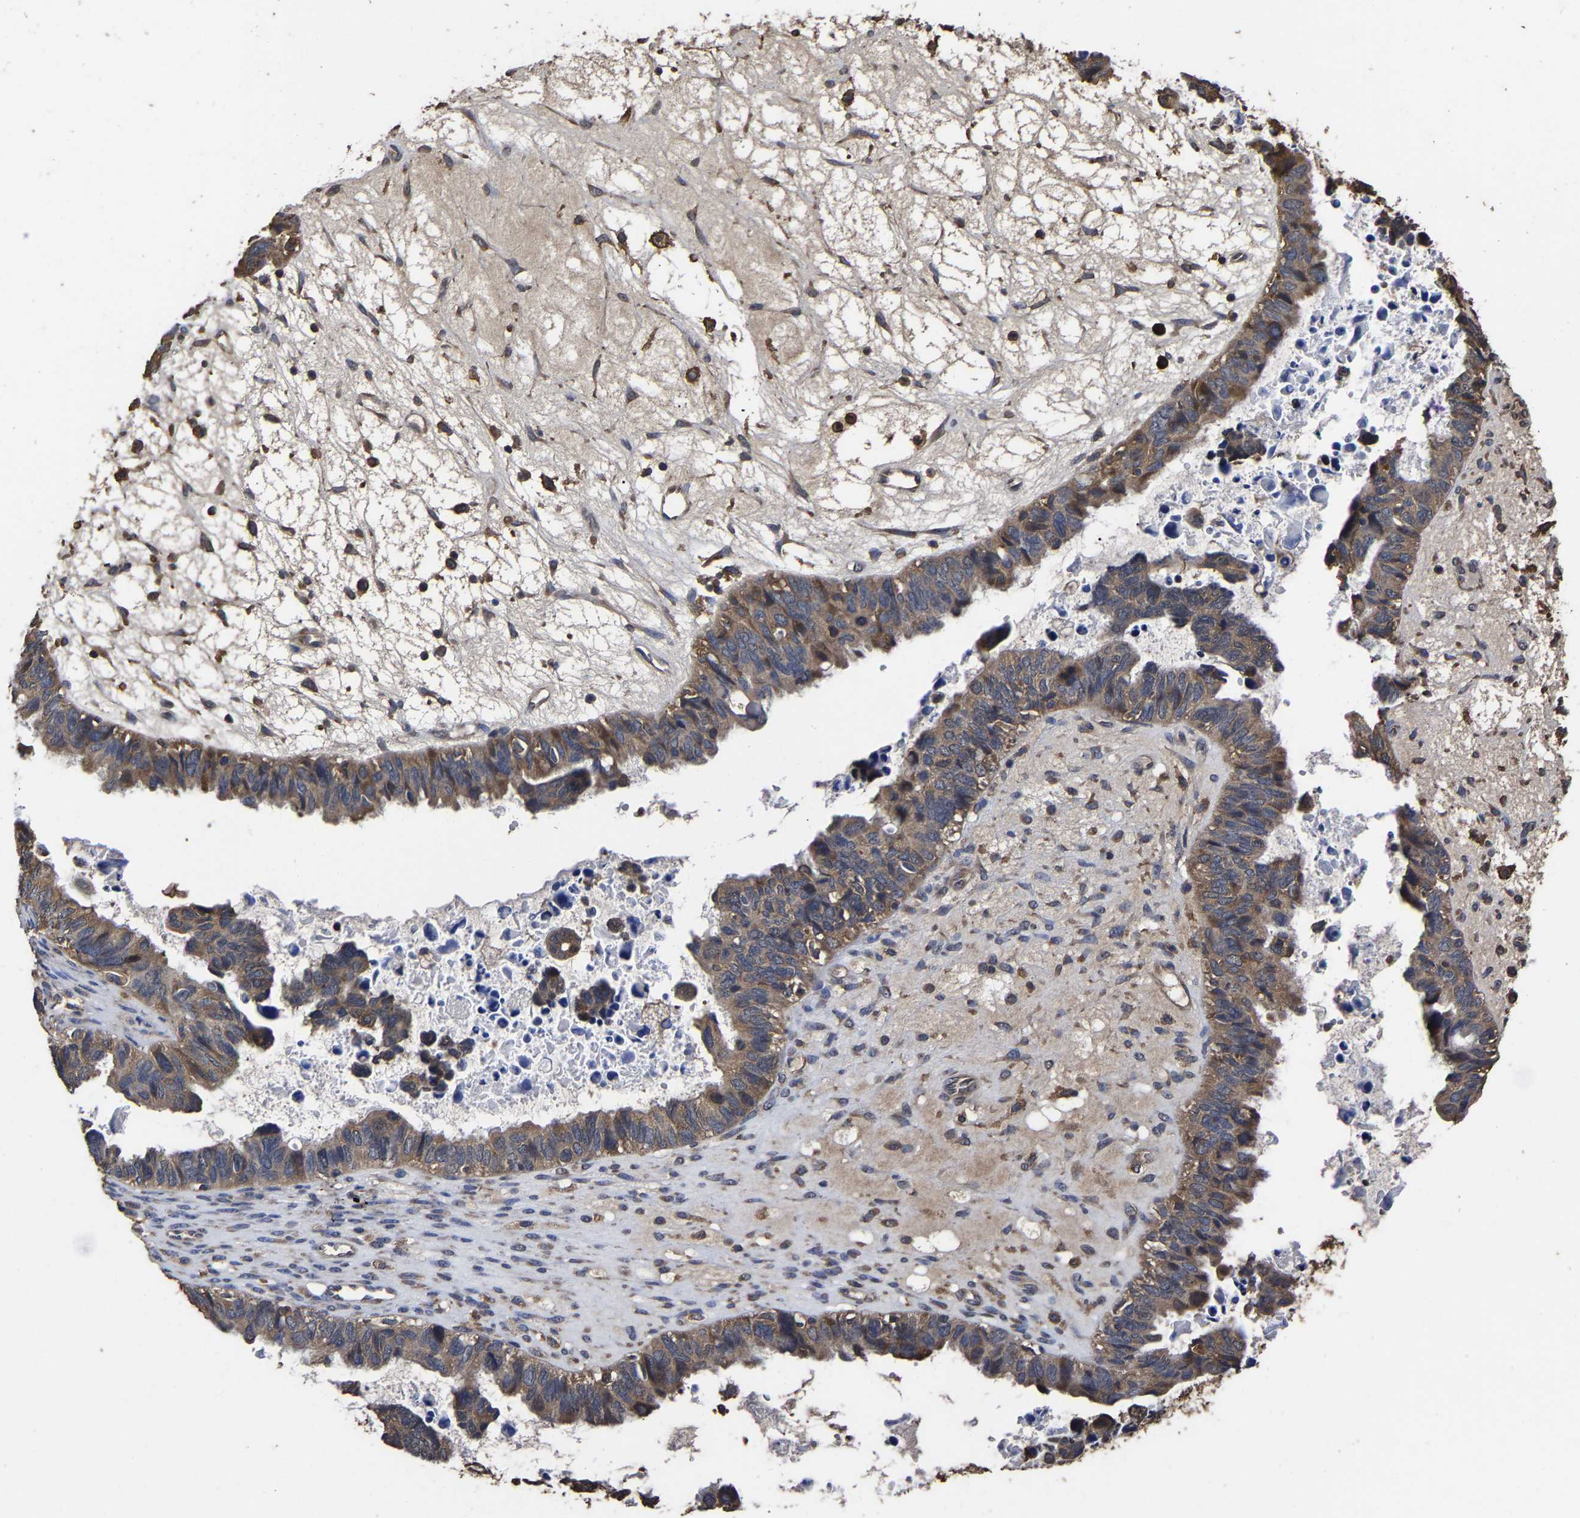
{"staining": {"intensity": "moderate", "quantity": ">75%", "location": "cytoplasmic/membranous"}, "tissue": "ovarian cancer", "cell_type": "Tumor cells", "image_type": "cancer", "snomed": [{"axis": "morphology", "description": "Cystadenocarcinoma, serous, NOS"}, {"axis": "topography", "description": "Ovary"}], "caption": "A photomicrograph showing moderate cytoplasmic/membranous positivity in approximately >75% of tumor cells in ovarian serous cystadenocarcinoma, as visualized by brown immunohistochemical staining.", "gene": "ITCH", "patient": {"sex": "female", "age": 79}}